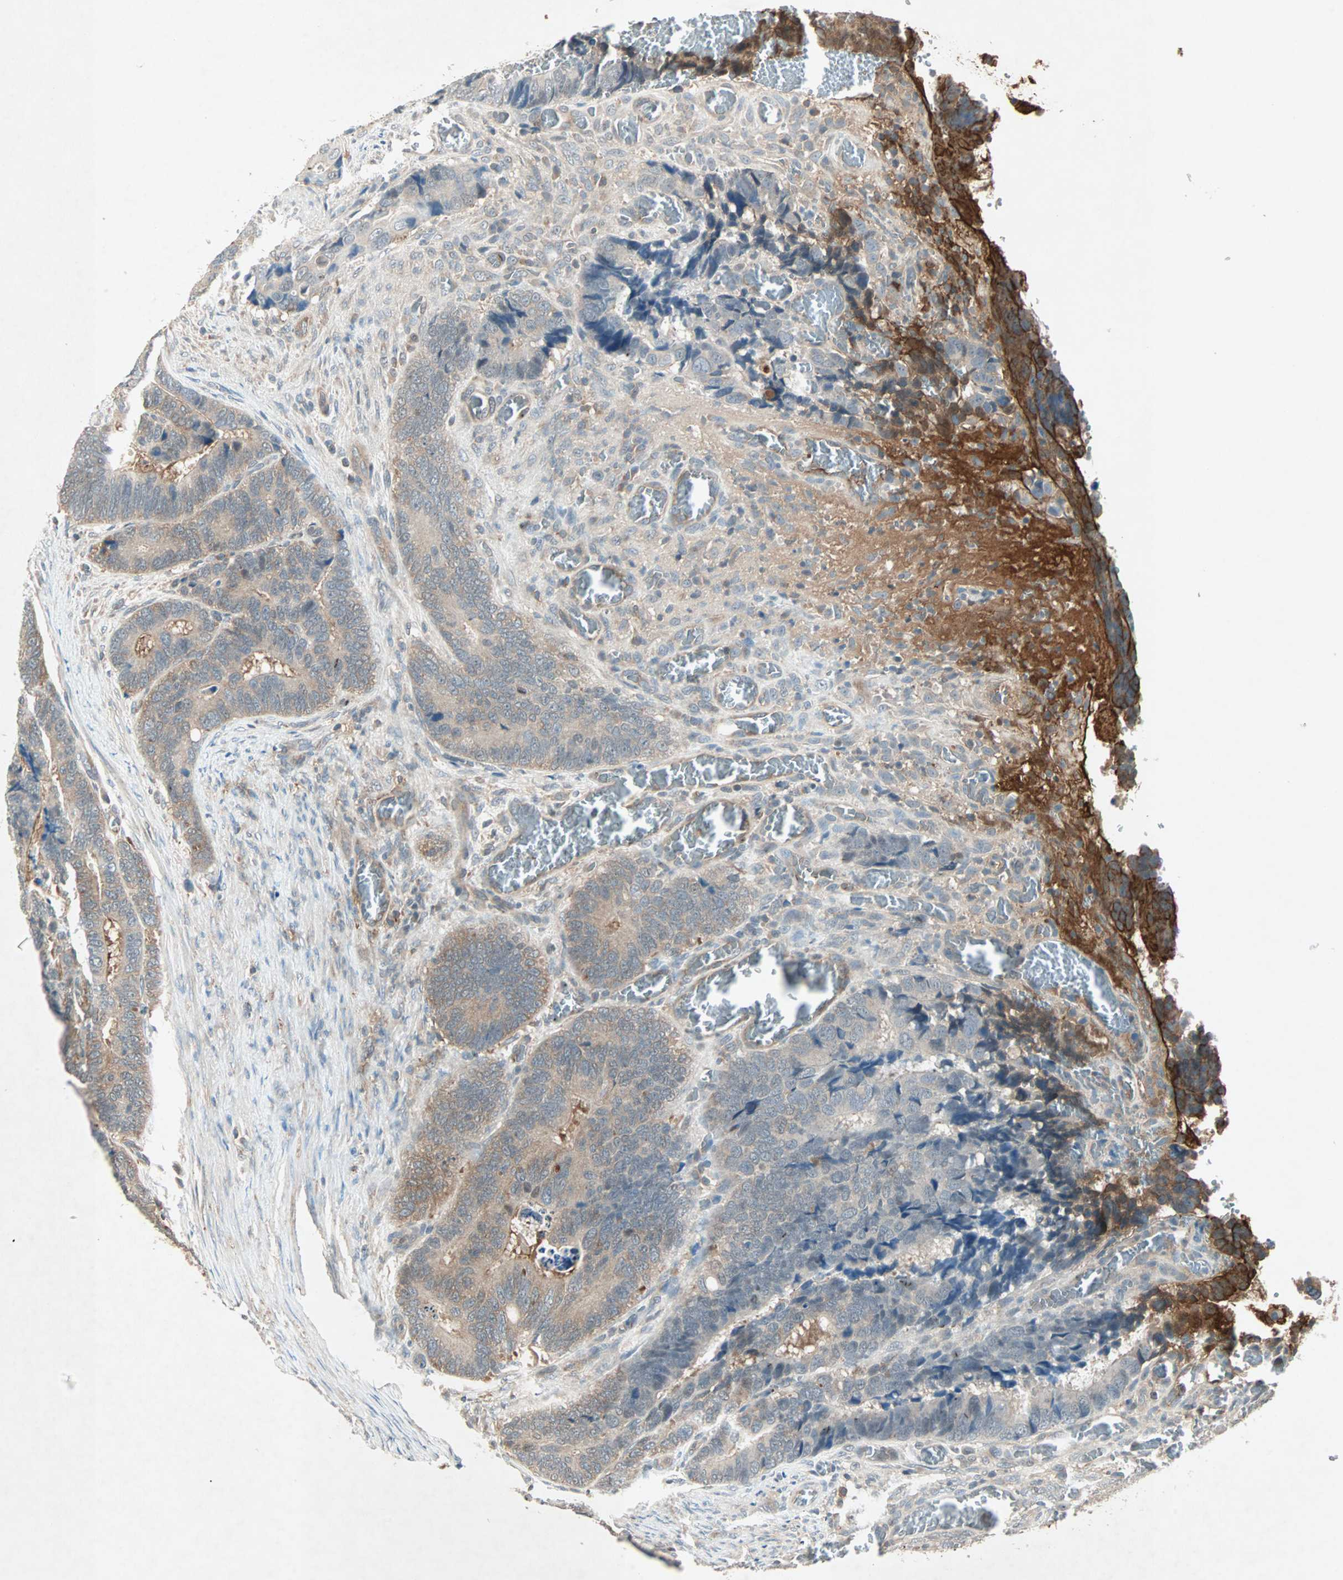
{"staining": {"intensity": "strong", "quantity": ">75%", "location": "cytoplasmic/membranous"}, "tissue": "colorectal cancer", "cell_type": "Tumor cells", "image_type": "cancer", "snomed": [{"axis": "morphology", "description": "Adenocarcinoma, NOS"}, {"axis": "topography", "description": "Colon"}], "caption": "Tumor cells show high levels of strong cytoplasmic/membranous staining in about >75% of cells in human colorectal cancer. The protein of interest is shown in brown color, while the nuclei are stained blue.", "gene": "TEC", "patient": {"sex": "male", "age": 72}}